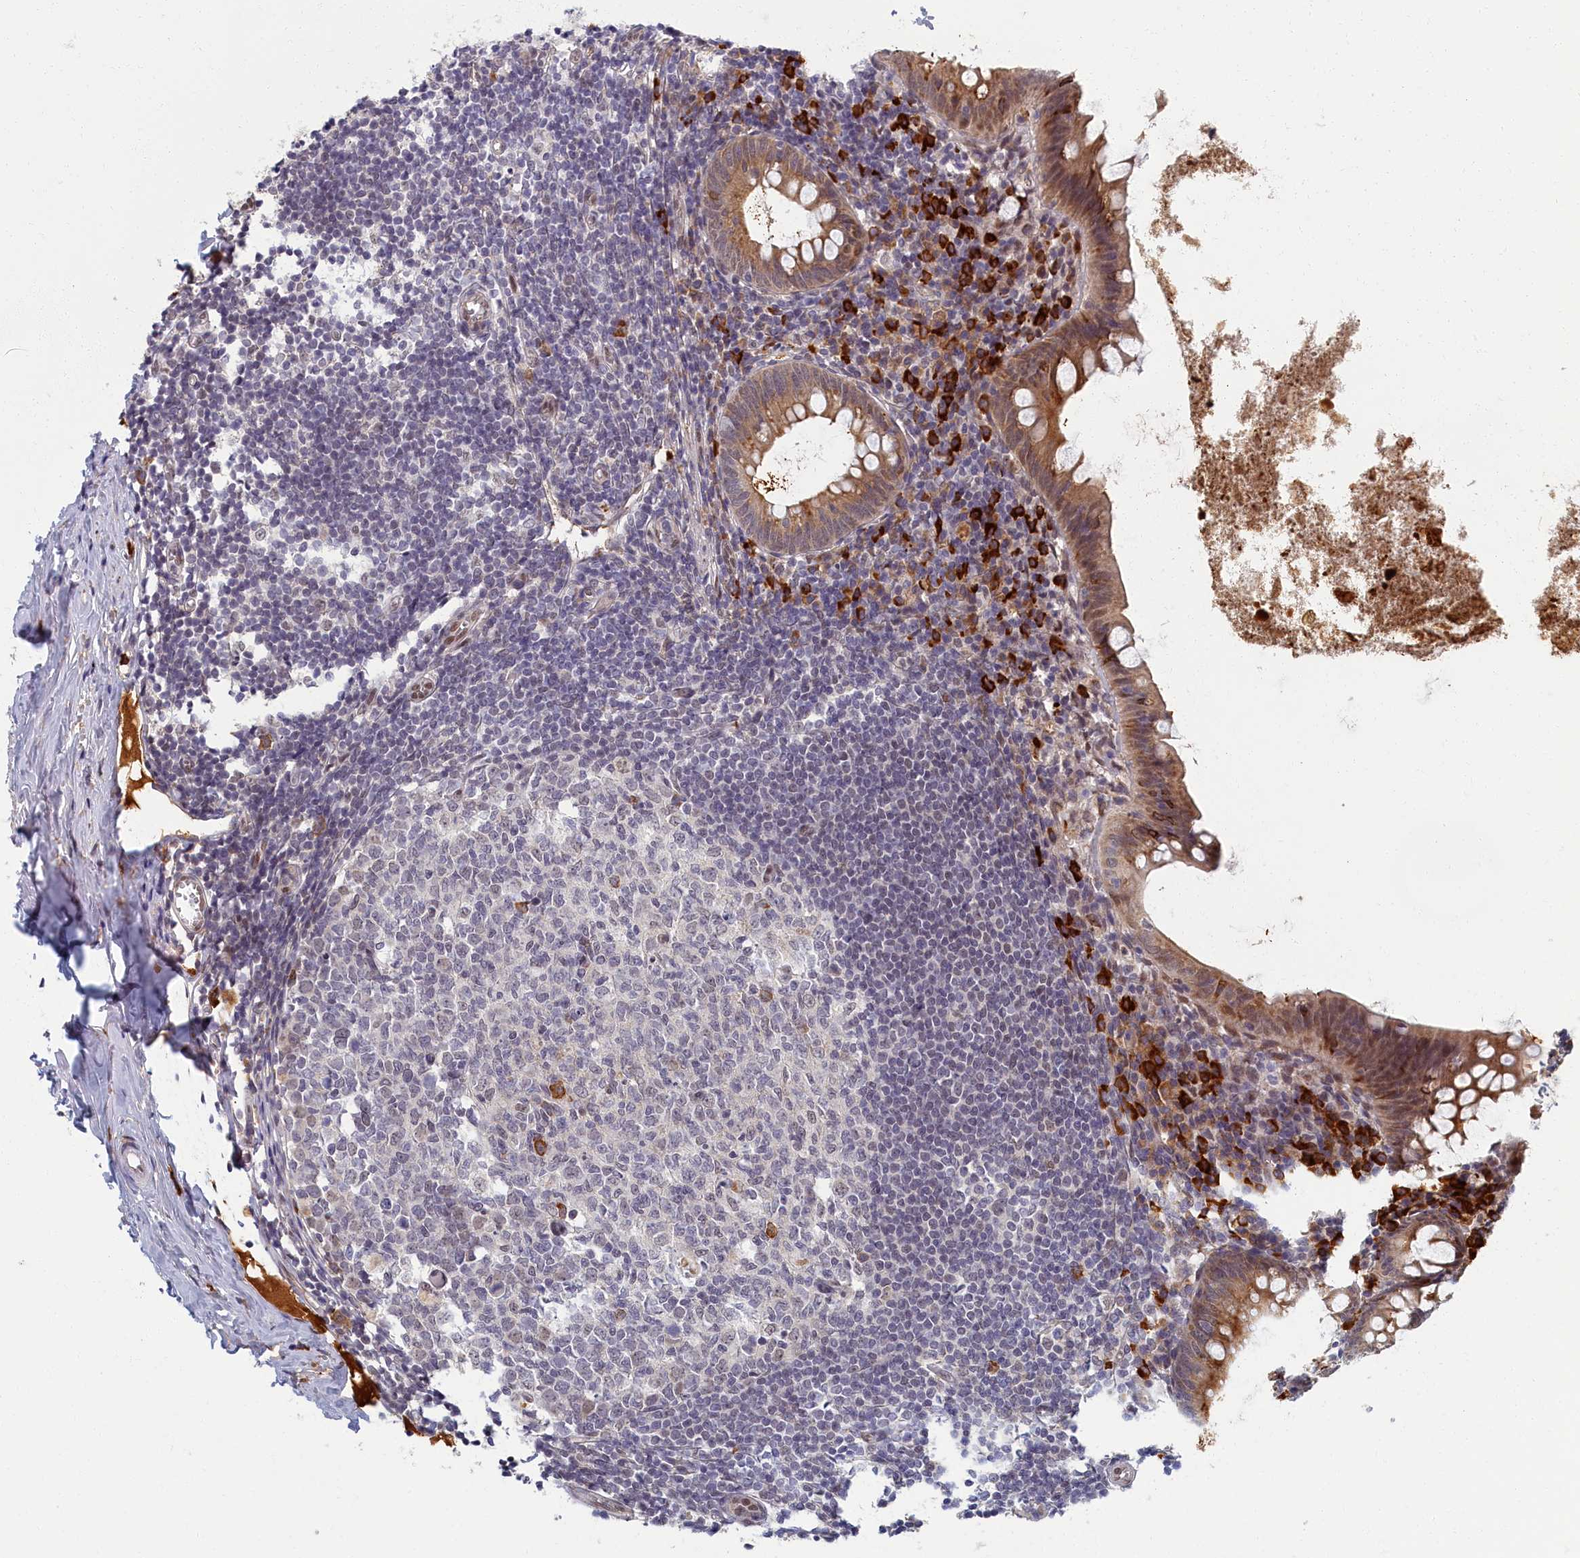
{"staining": {"intensity": "moderate", "quantity": "25%-75%", "location": "cytoplasmic/membranous,nuclear"}, "tissue": "appendix", "cell_type": "Glandular cells", "image_type": "normal", "snomed": [{"axis": "morphology", "description": "Normal tissue, NOS"}, {"axis": "topography", "description": "Appendix"}], "caption": "This is an image of IHC staining of unremarkable appendix, which shows moderate staining in the cytoplasmic/membranous,nuclear of glandular cells.", "gene": "DNAJC17", "patient": {"sex": "female", "age": 51}}